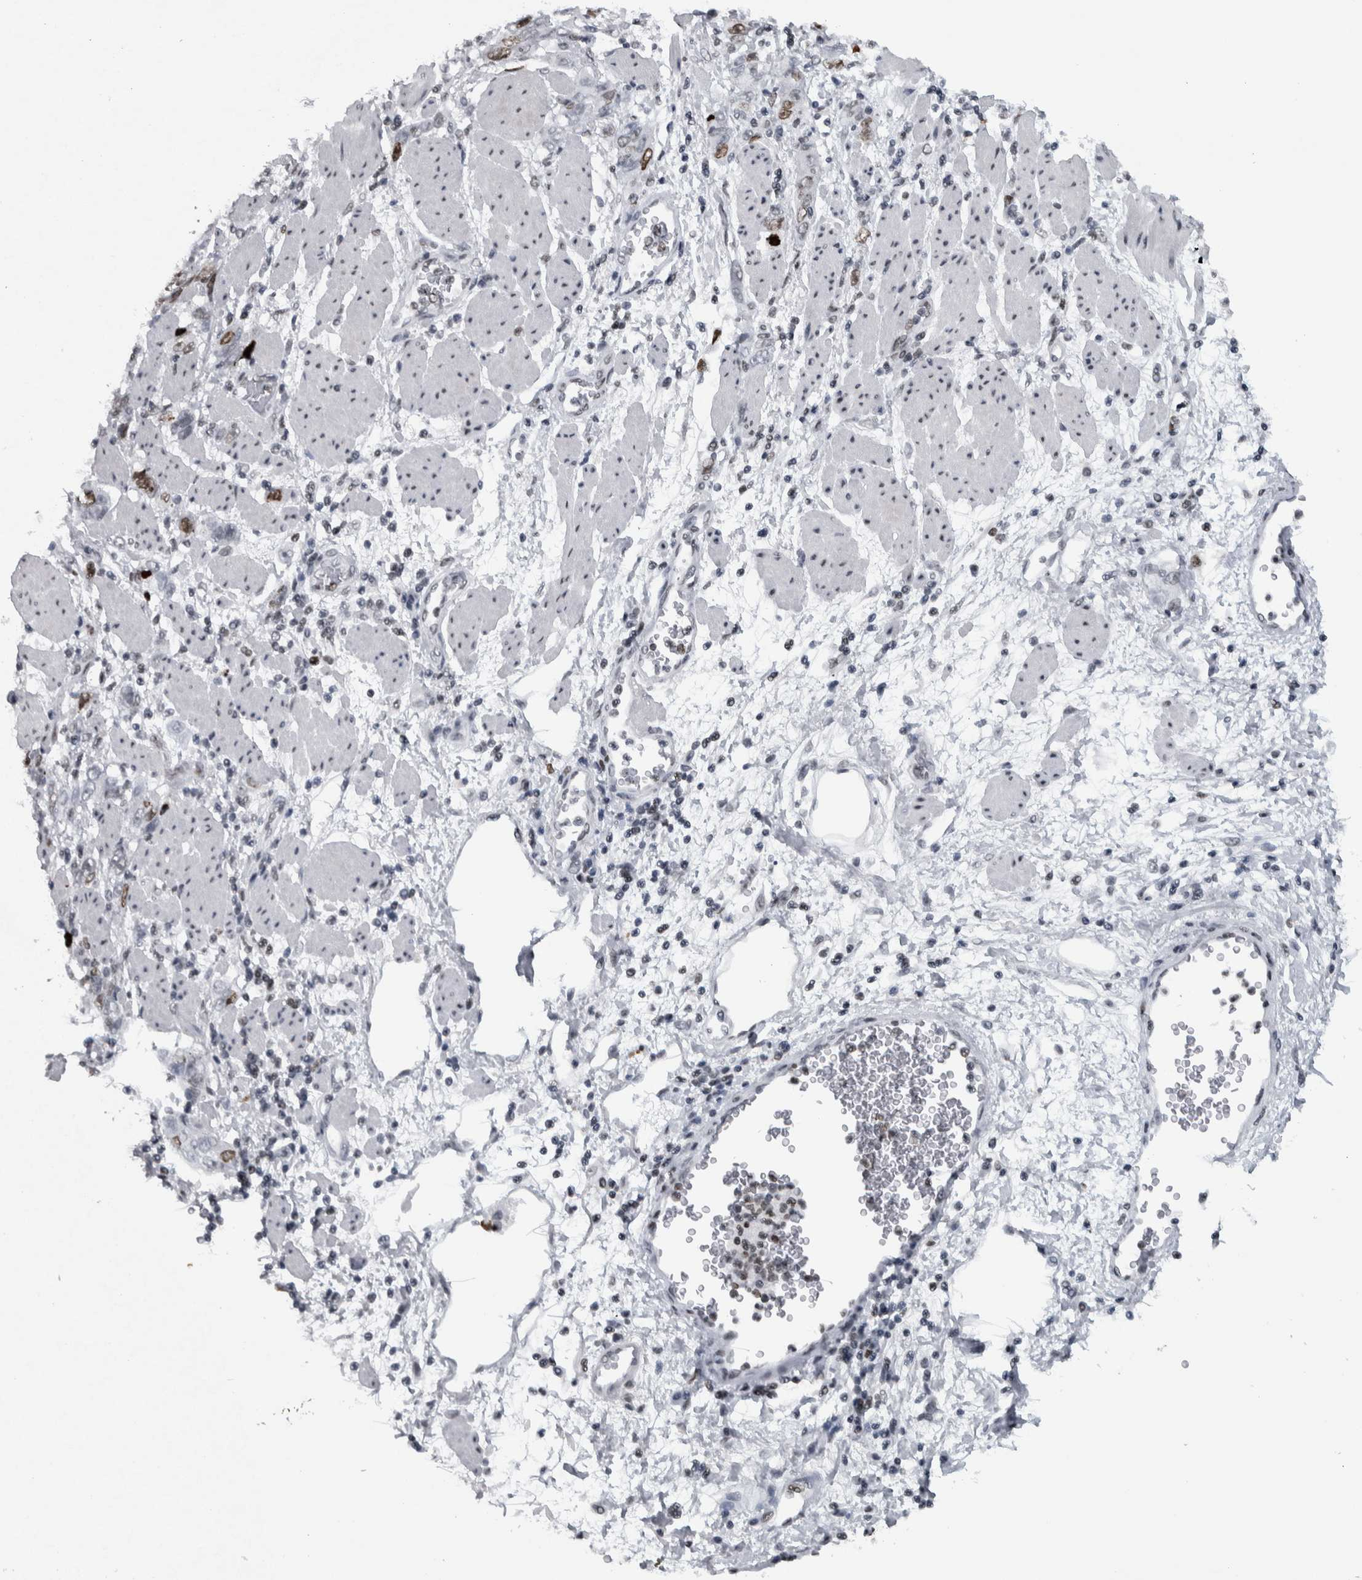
{"staining": {"intensity": "moderate", "quantity": "25%-75%", "location": "nuclear"}, "tissue": "stomach cancer", "cell_type": "Tumor cells", "image_type": "cancer", "snomed": [{"axis": "morphology", "description": "Adenocarcinoma, NOS"}, {"axis": "topography", "description": "Stomach"}], "caption": "Protein analysis of stomach adenocarcinoma tissue reveals moderate nuclear staining in approximately 25%-75% of tumor cells. (DAB (3,3'-diaminobenzidine) IHC with brightfield microscopy, high magnification).", "gene": "TOP2B", "patient": {"sex": "male", "age": 48}}